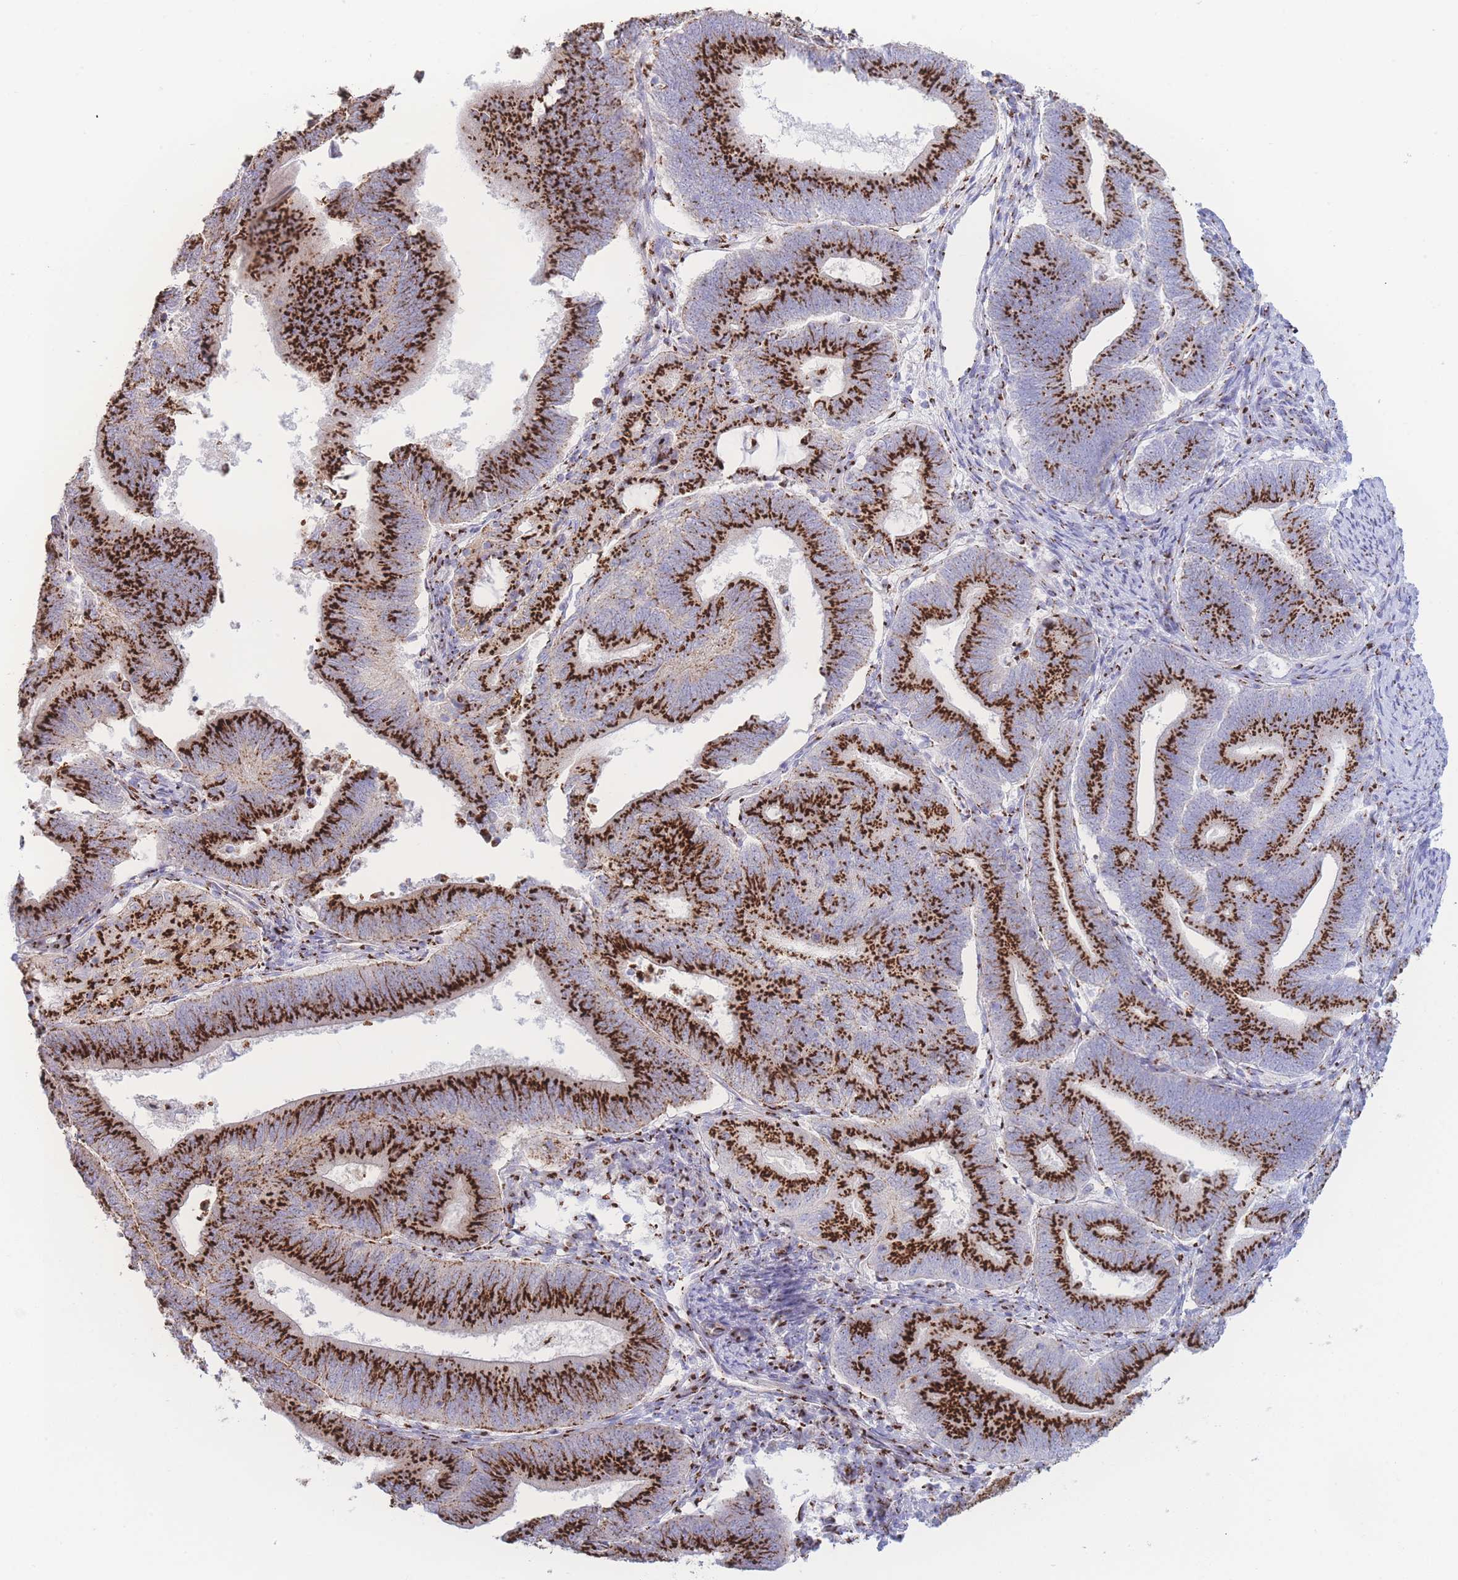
{"staining": {"intensity": "strong", "quantity": ">75%", "location": "cytoplasmic/membranous"}, "tissue": "endometrial cancer", "cell_type": "Tumor cells", "image_type": "cancer", "snomed": [{"axis": "morphology", "description": "Adenocarcinoma, NOS"}, {"axis": "topography", "description": "Endometrium"}], "caption": "Immunohistochemistry (IHC) (DAB (3,3'-diaminobenzidine)) staining of endometrial adenocarcinoma exhibits strong cytoplasmic/membranous protein expression in approximately >75% of tumor cells. (brown staining indicates protein expression, while blue staining denotes nuclei).", "gene": "GOLM2", "patient": {"sex": "female", "age": 70}}